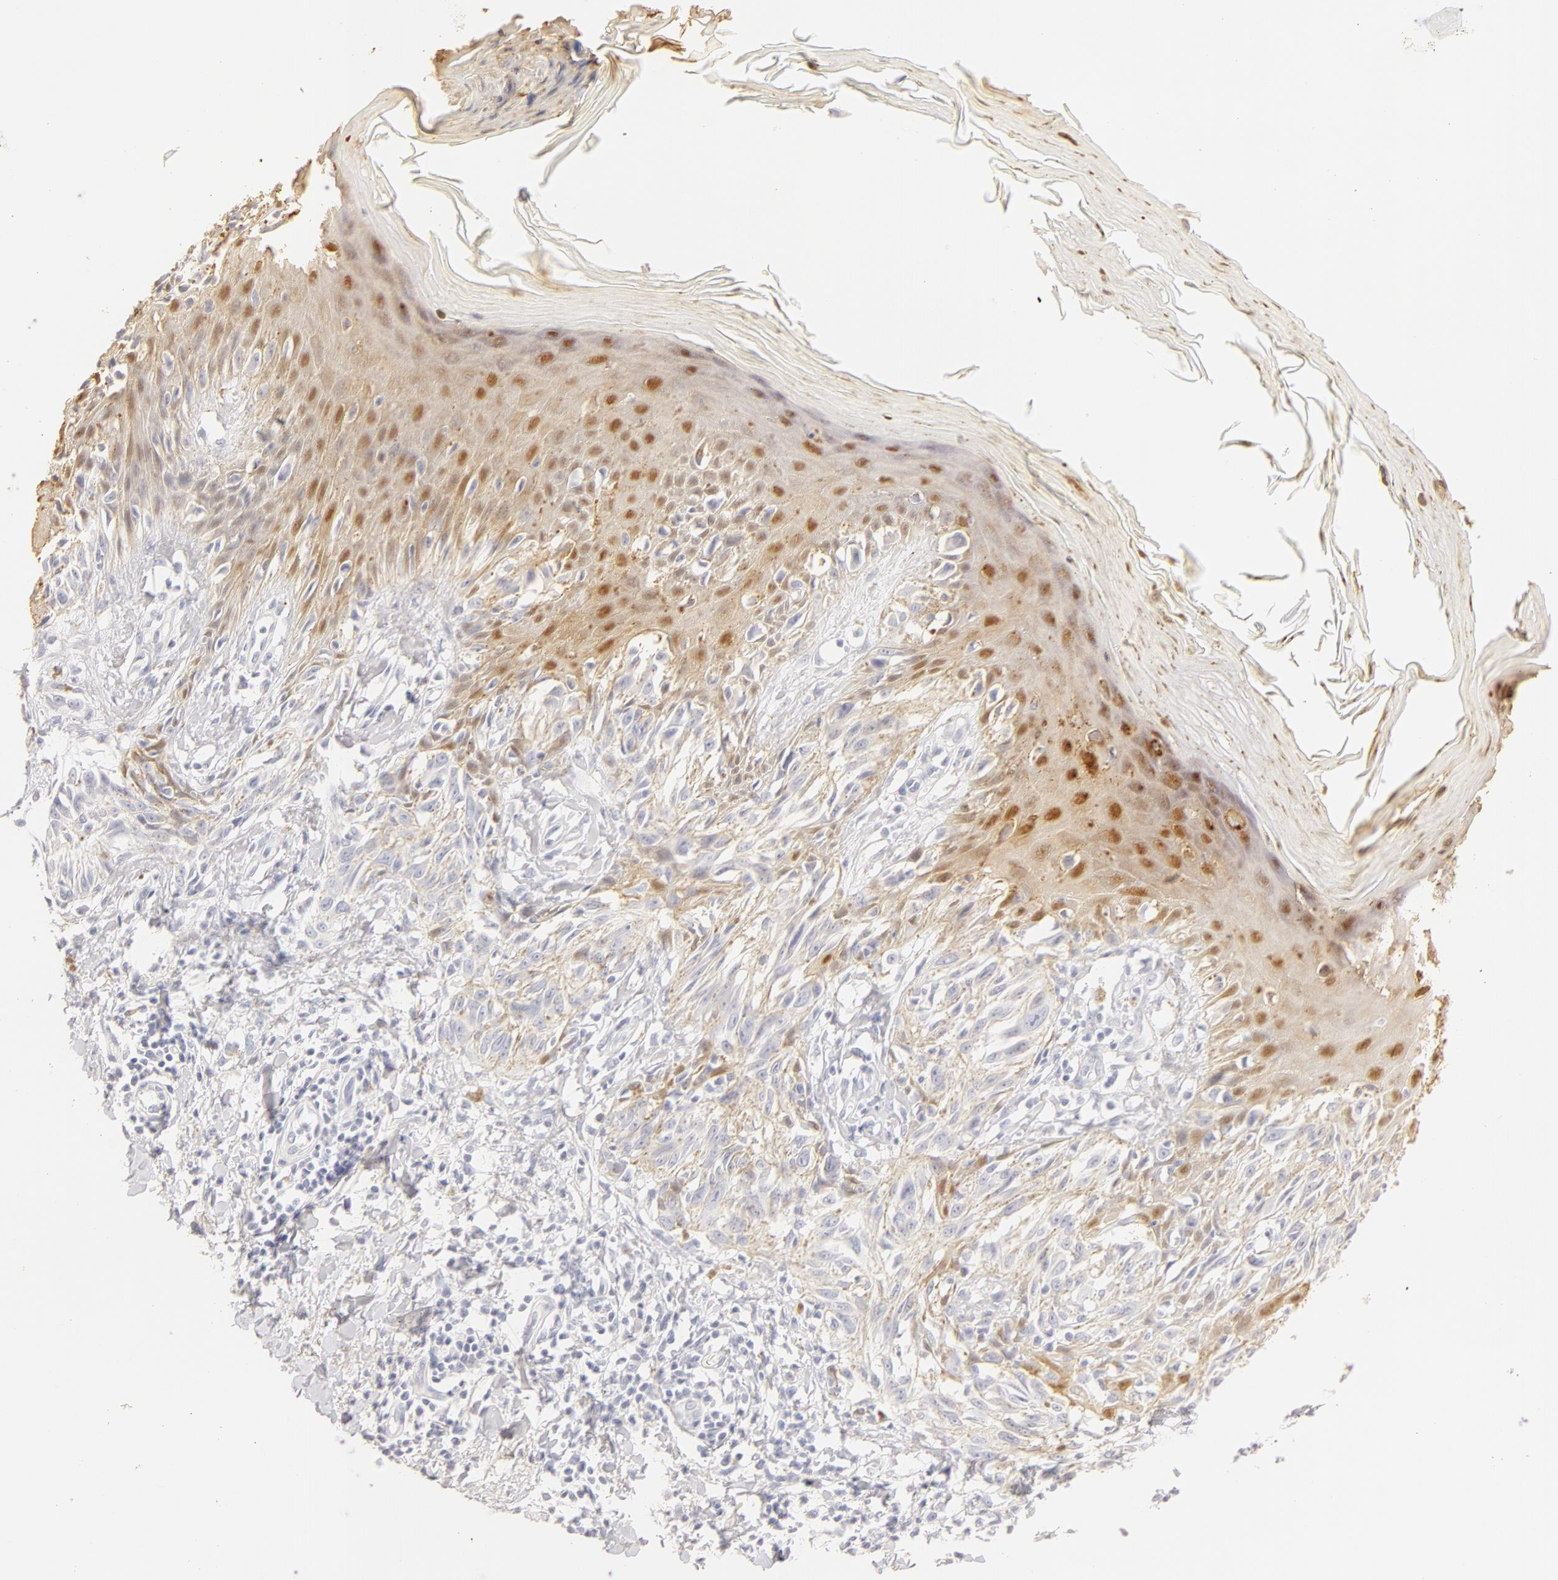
{"staining": {"intensity": "negative", "quantity": "none", "location": "none"}, "tissue": "melanoma", "cell_type": "Tumor cells", "image_type": "cancer", "snomed": [{"axis": "morphology", "description": "Malignant melanoma, NOS"}, {"axis": "topography", "description": "Skin"}], "caption": "A high-resolution micrograph shows IHC staining of malignant melanoma, which shows no significant positivity in tumor cells. Brightfield microscopy of immunohistochemistry (IHC) stained with DAB (brown) and hematoxylin (blue), captured at high magnification.", "gene": "LGALS7B", "patient": {"sex": "female", "age": 77}}